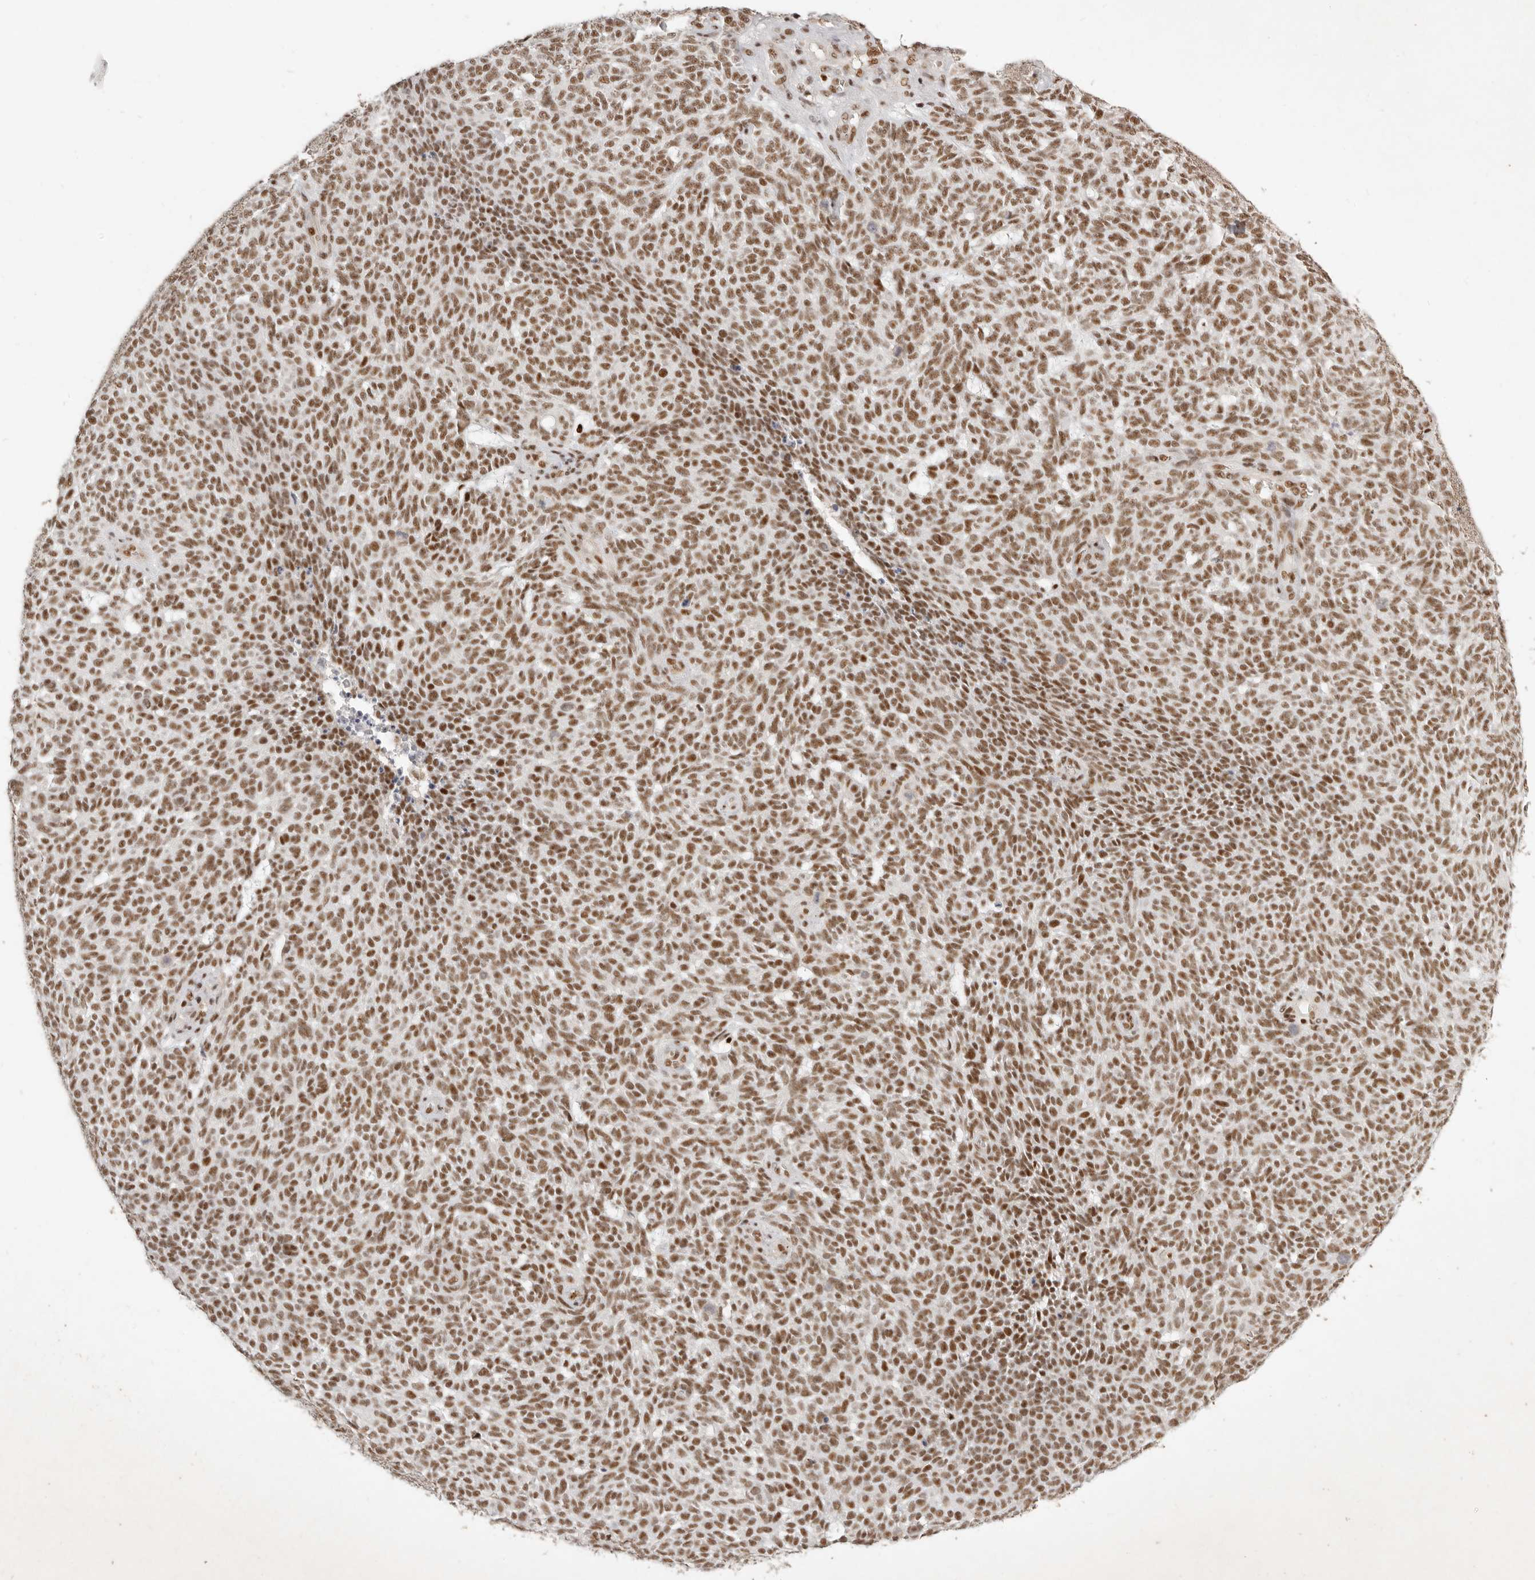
{"staining": {"intensity": "moderate", "quantity": ">75%", "location": "nuclear"}, "tissue": "skin cancer", "cell_type": "Tumor cells", "image_type": "cancer", "snomed": [{"axis": "morphology", "description": "Squamous cell carcinoma, NOS"}, {"axis": "topography", "description": "Skin"}], "caption": "About >75% of tumor cells in skin cancer (squamous cell carcinoma) exhibit moderate nuclear protein staining as visualized by brown immunohistochemical staining.", "gene": "GABPA", "patient": {"sex": "female", "age": 90}}